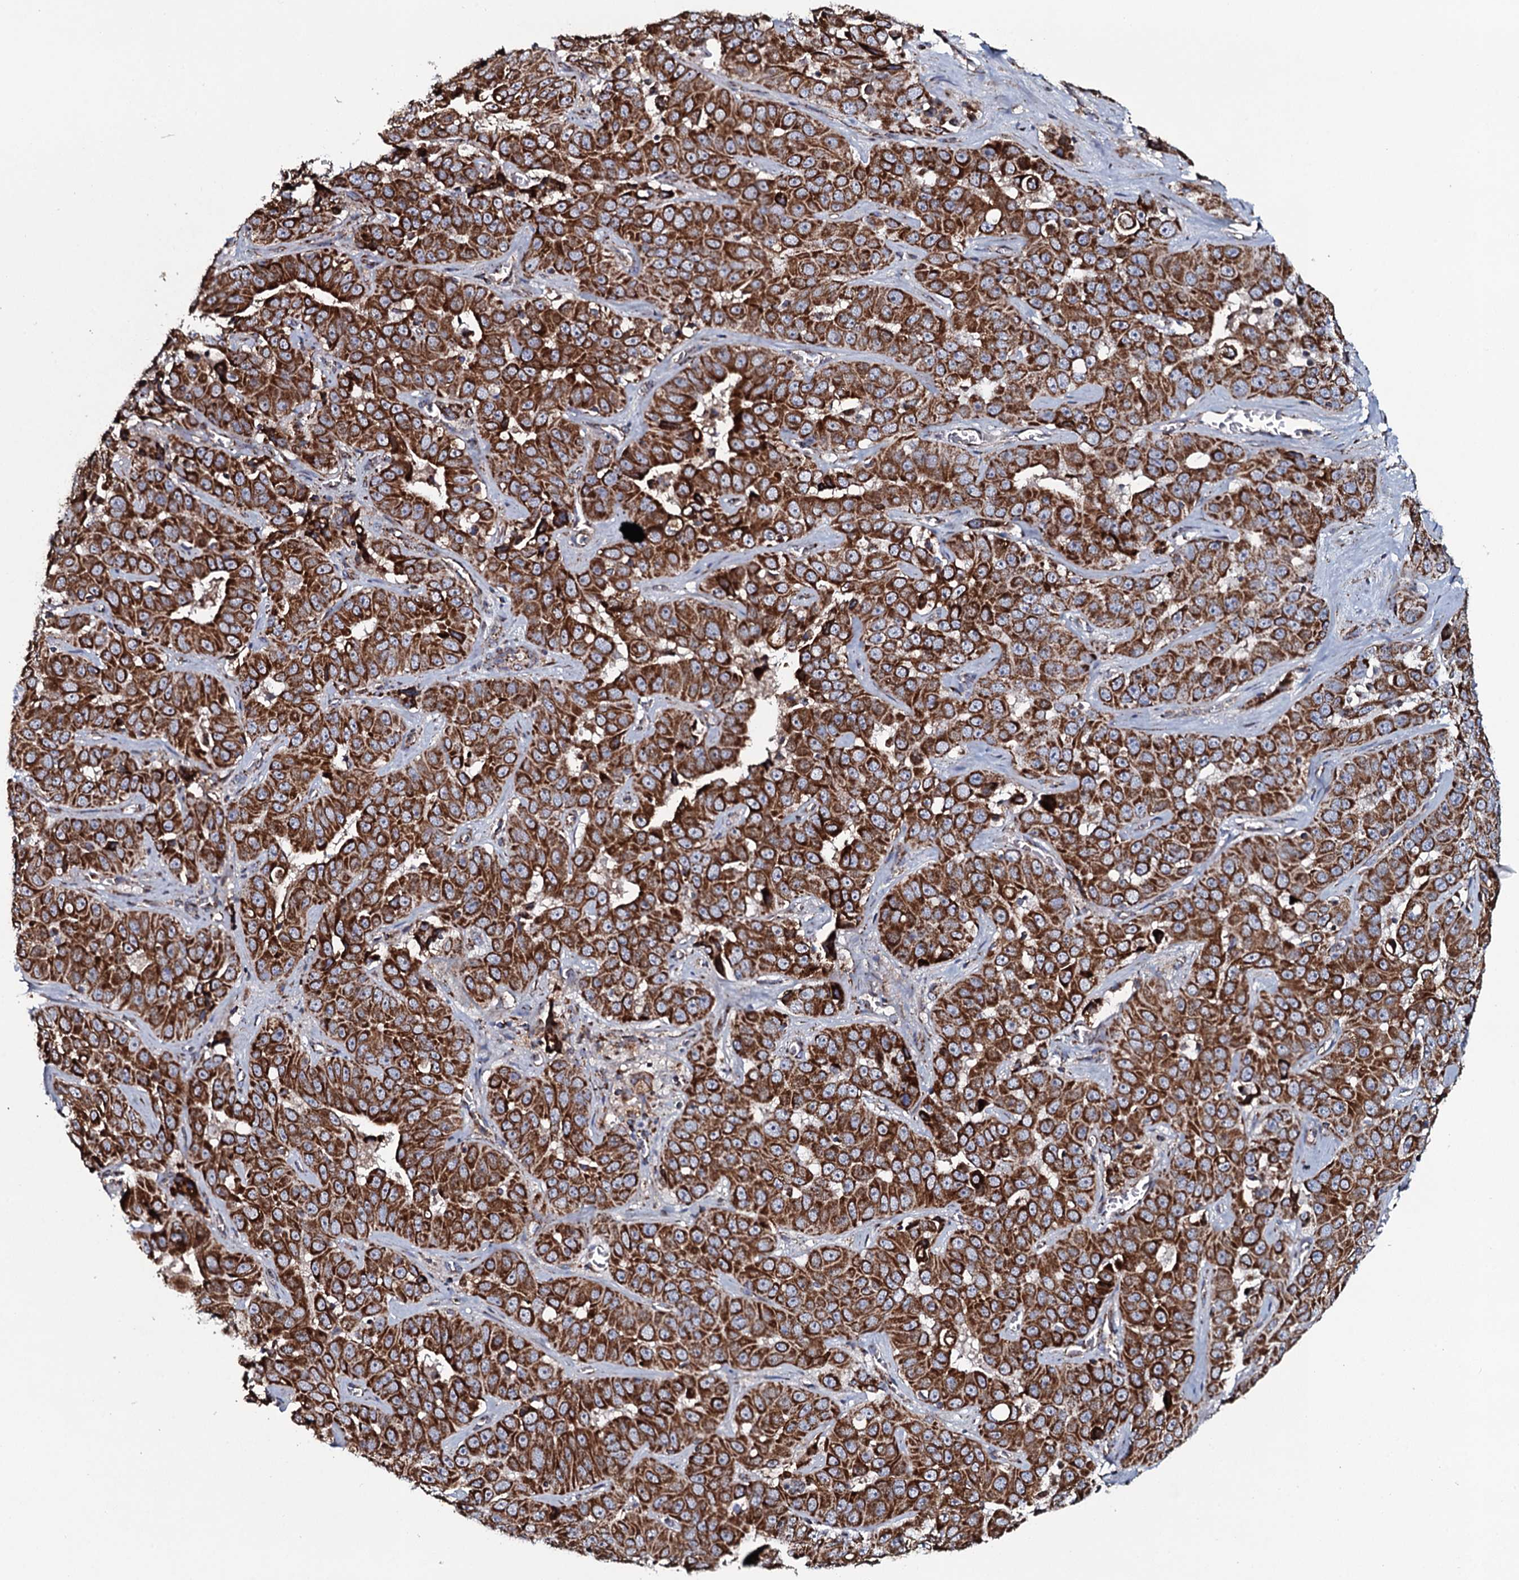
{"staining": {"intensity": "strong", "quantity": ">75%", "location": "cytoplasmic/membranous"}, "tissue": "liver cancer", "cell_type": "Tumor cells", "image_type": "cancer", "snomed": [{"axis": "morphology", "description": "Cholangiocarcinoma"}, {"axis": "topography", "description": "Liver"}], "caption": "Protein analysis of liver cholangiocarcinoma tissue demonstrates strong cytoplasmic/membranous staining in about >75% of tumor cells.", "gene": "EVC2", "patient": {"sex": "female", "age": 52}}